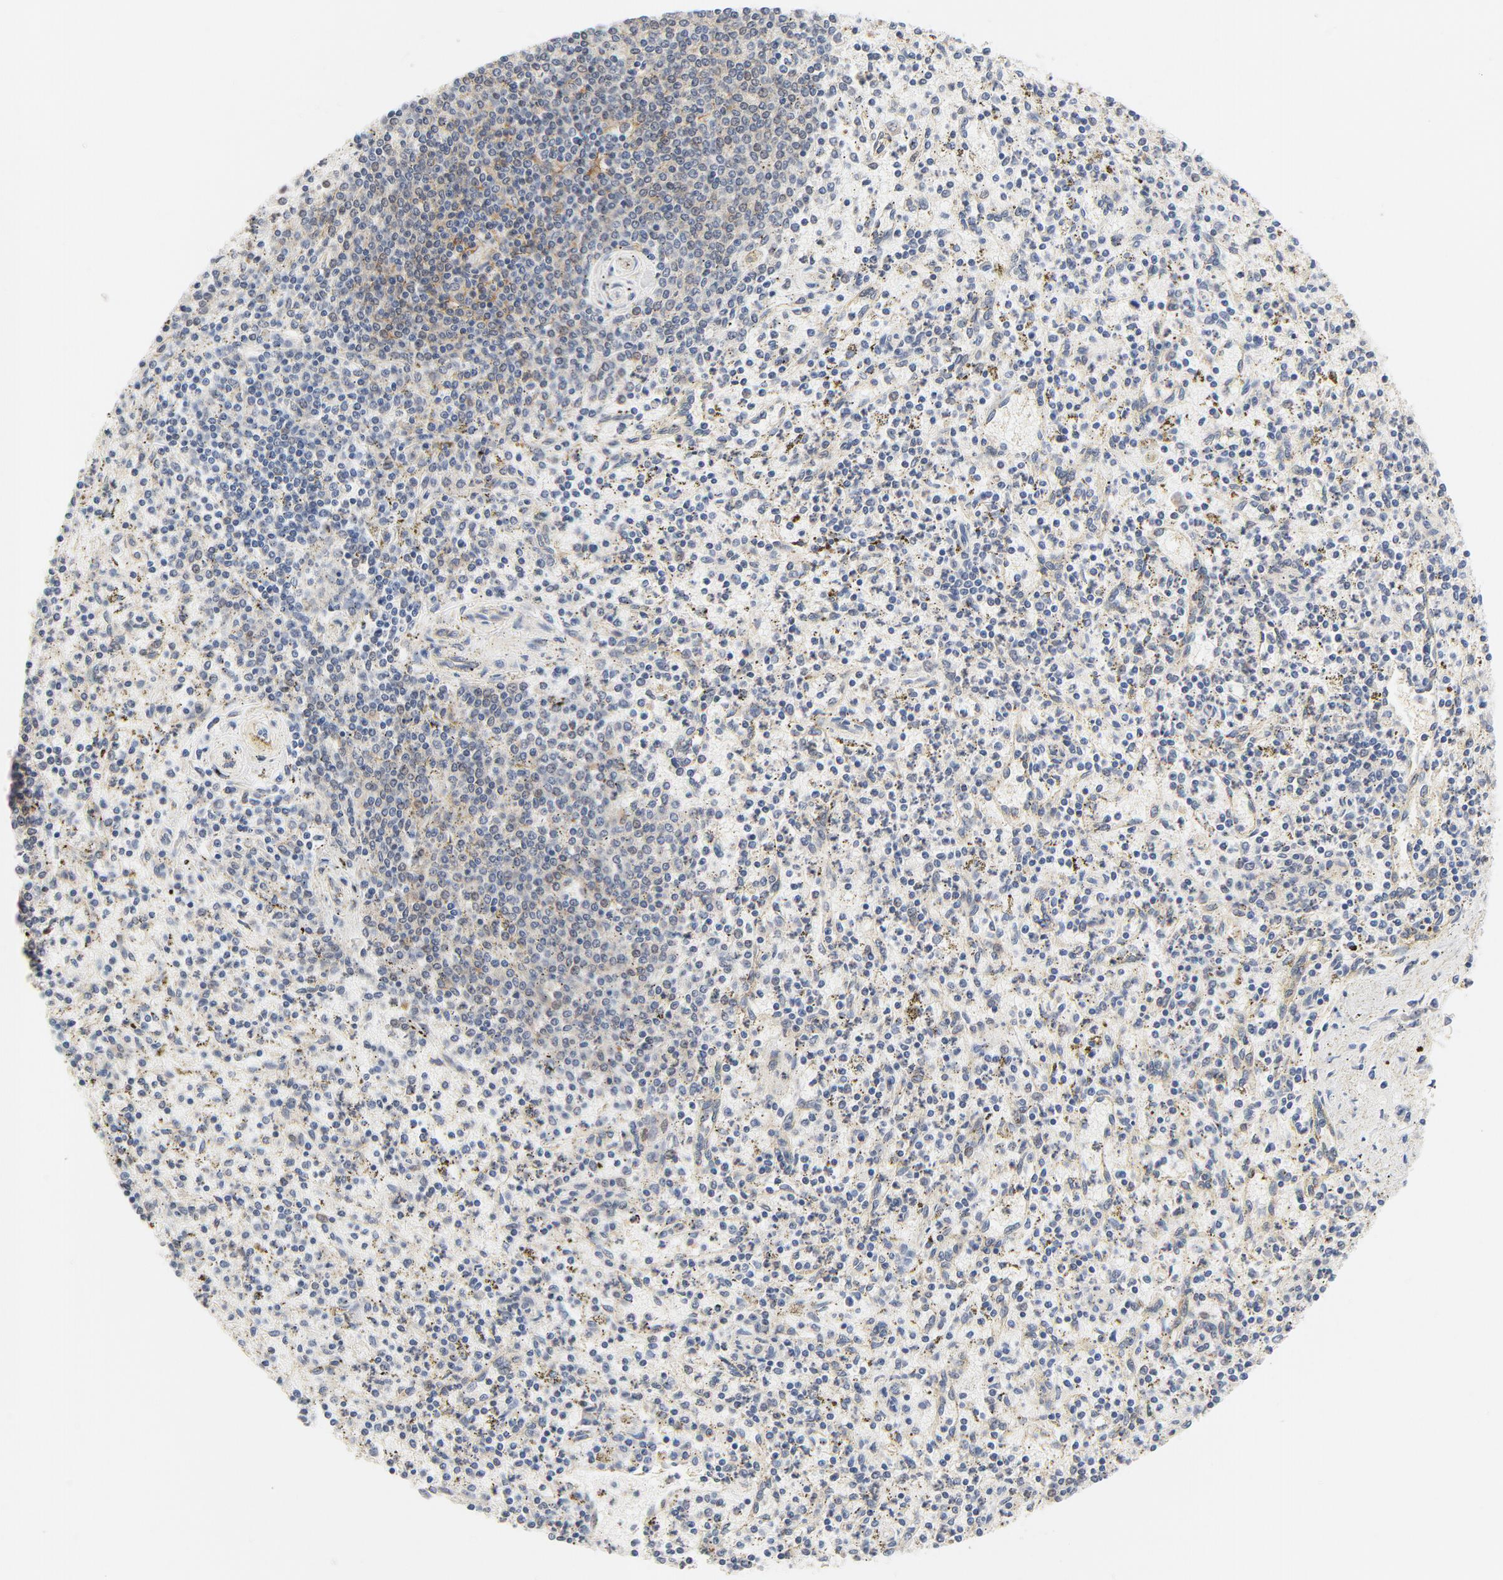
{"staining": {"intensity": "weak", "quantity": "<25%", "location": "cytoplasmic/membranous"}, "tissue": "spleen", "cell_type": "Cells in red pulp", "image_type": "normal", "snomed": [{"axis": "morphology", "description": "Normal tissue, NOS"}, {"axis": "topography", "description": "Spleen"}], "caption": "An image of human spleen is negative for staining in cells in red pulp. The staining was performed using DAB (3,3'-diaminobenzidine) to visualize the protein expression in brown, while the nuclei were stained in blue with hematoxylin (Magnification: 20x).", "gene": "EIF4E", "patient": {"sex": "male", "age": 72}}